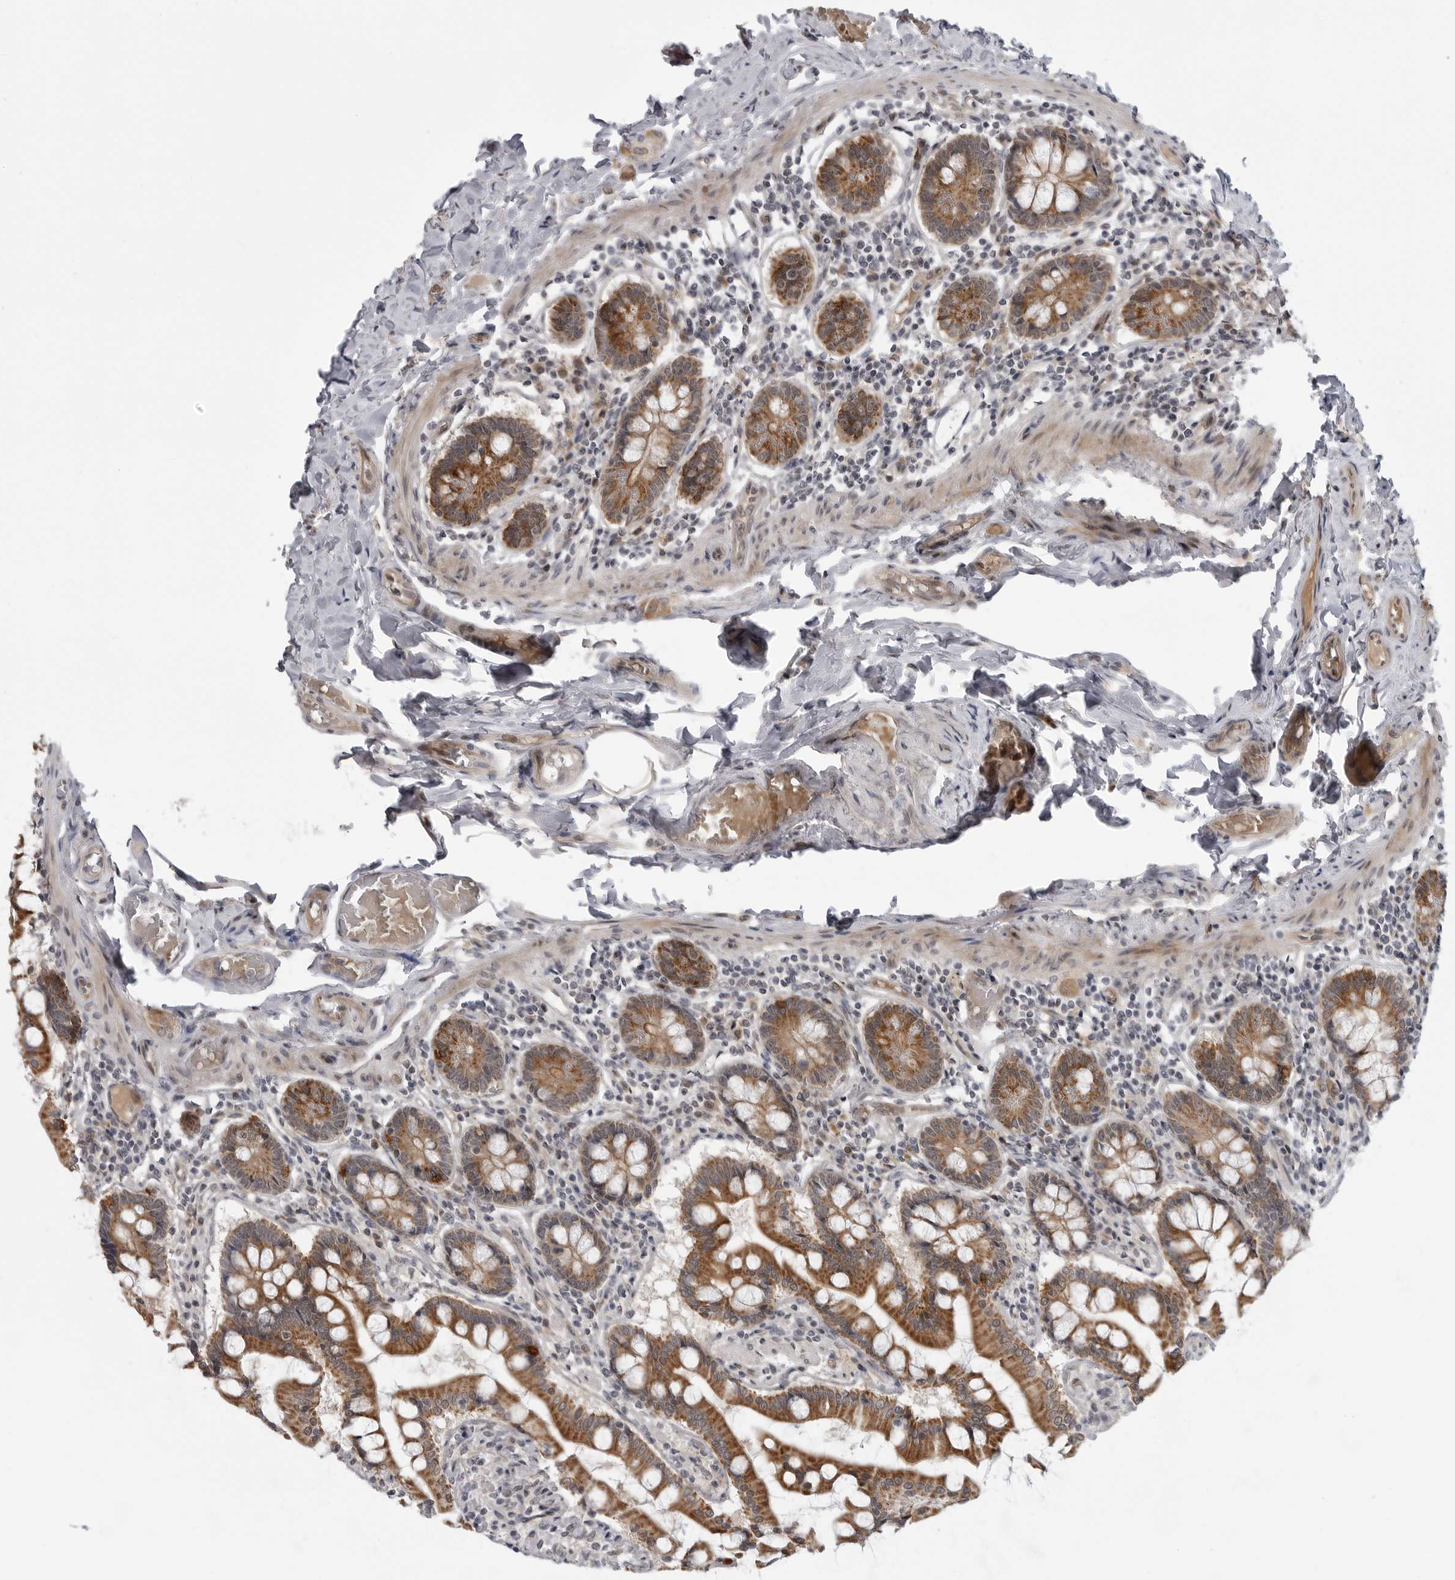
{"staining": {"intensity": "moderate", "quantity": ">75%", "location": "cytoplasmic/membranous"}, "tissue": "small intestine", "cell_type": "Glandular cells", "image_type": "normal", "snomed": [{"axis": "morphology", "description": "Normal tissue, NOS"}, {"axis": "topography", "description": "Small intestine"}], "caption": "Moderate cytoplasmic/membranous expression for a protein is seen in about >75% of glandular cells of benign small intestine using IHC.", "gene": "LRRC45", "patient": {"sex": "male", "age": 41}}